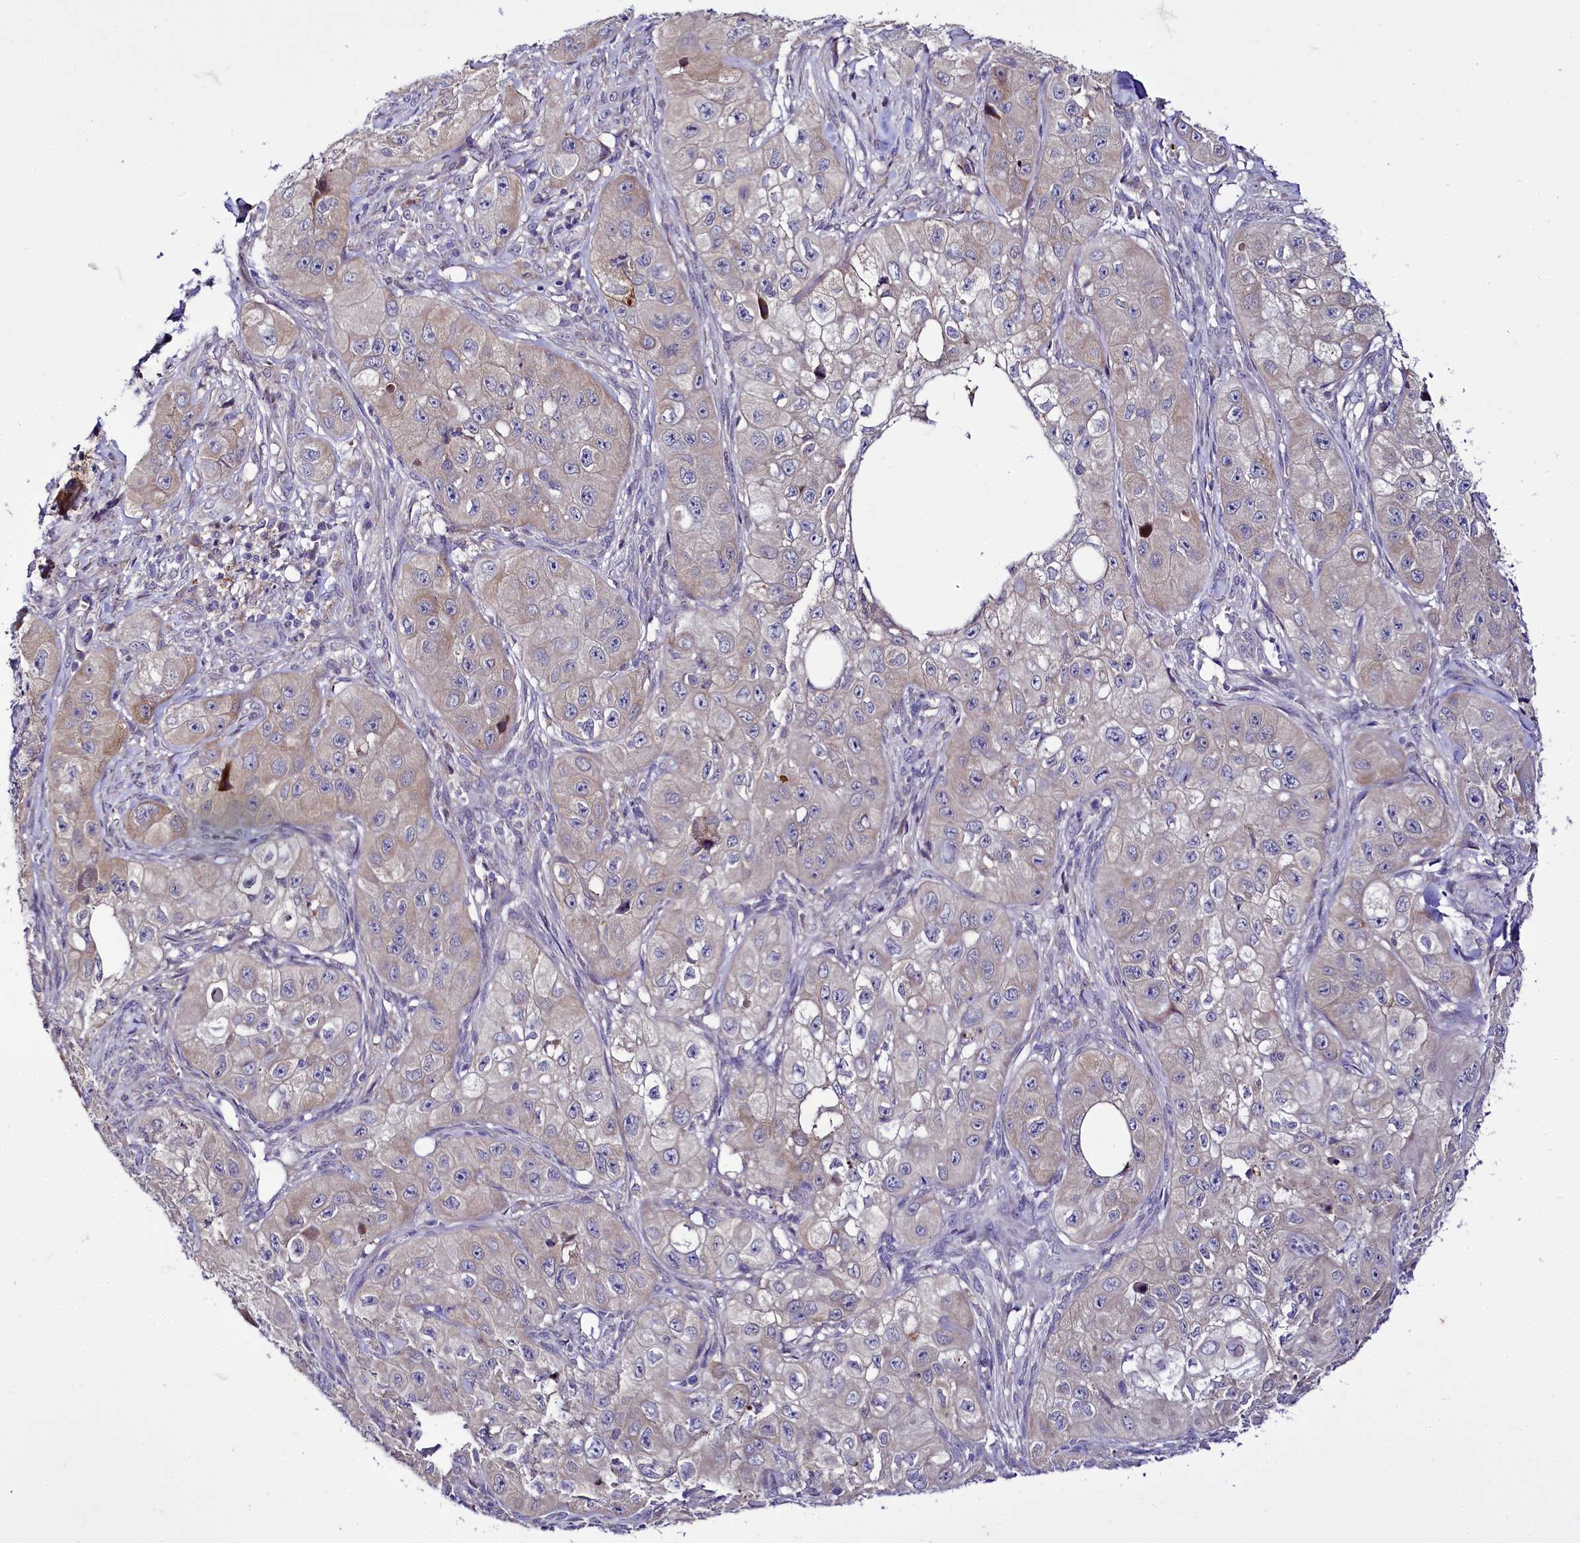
{"staining": {"intensity": "weak", "quantity": "<25%", "location": "cytoplasmic/membranous"}, "tissue": "skin cancer", "cell_type": "Tumor cells", "image_type": "cancer", "snomed": [{"axis": "morphology", "description": "Squamous cell carcinoma, NOS"}, {"axis": "topography", "description": "Skin"}, {"axis": "topography", "description": "Subcutis"}], "caption": "DAB (3,3'-diaminobenzidine) immunohistochemical staining of human skin cancer (squamous cell carcinoma) demonstrates no significant staining in tumor cells.", "gene": "ZC3H12C", "patient": {"sex": "male", "age": 73}}